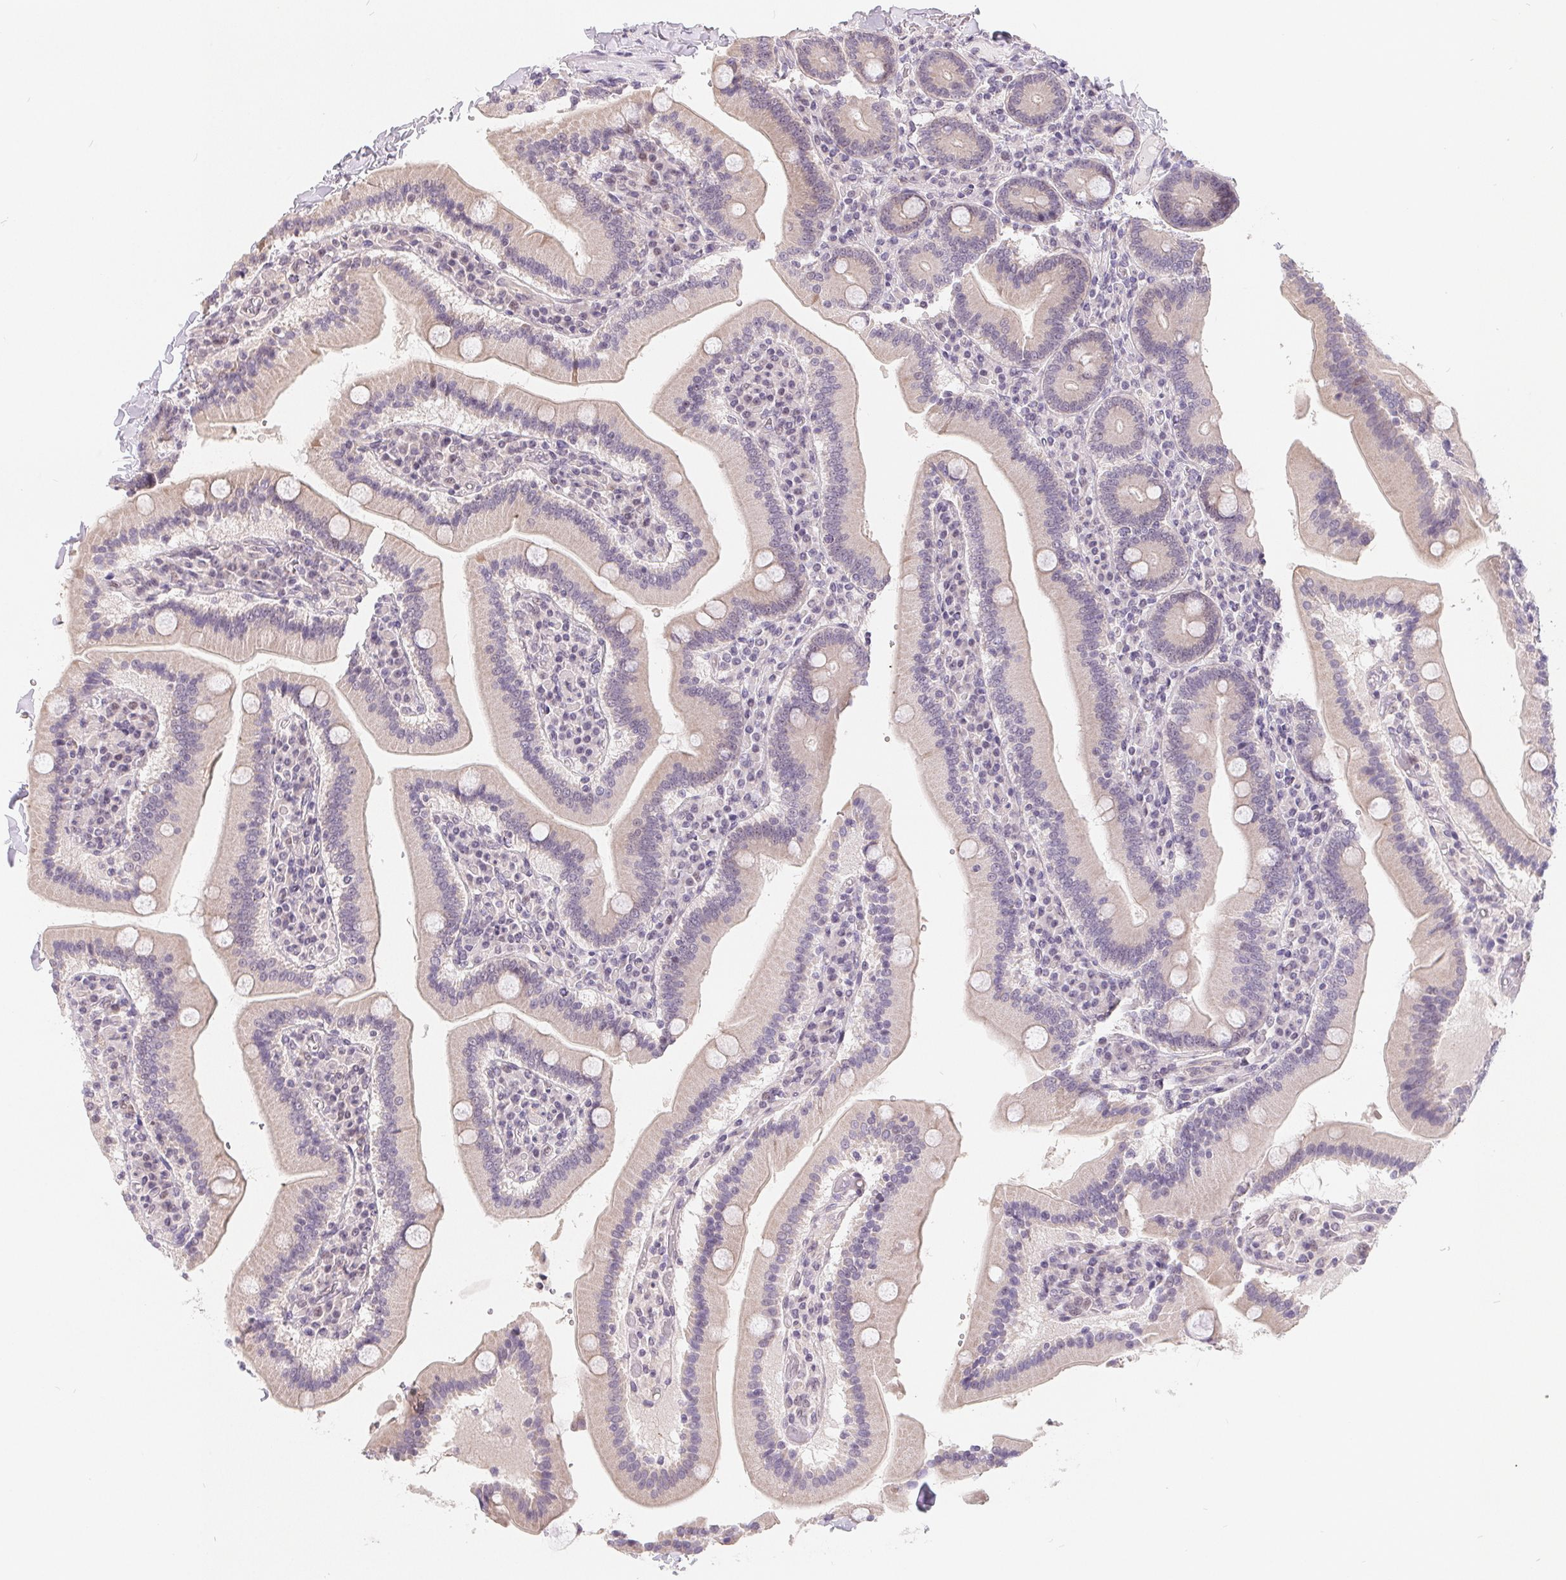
{"staining": {"intensity": "weak", "quantity": "25%-75%", "location": "cytoplasmic/membranous"}, "tissue": "duodenum", "cell_type": "Glandular cells", "image_type": "normal", "snomed": [{"axis": "morphology", "description": "Normal tissue, NOS"}, {"axis": "topography", "description": "Duodenum"}], "caption": "Weak cytoplasmic/membranous expression is appreciated in approximately 25%-75% of glandular cells in benign duodenum. (IHC, brightfield microscopy, high magnification).", "gene": "LCA5L", "patient": {"sex": "female", "age": 62}}